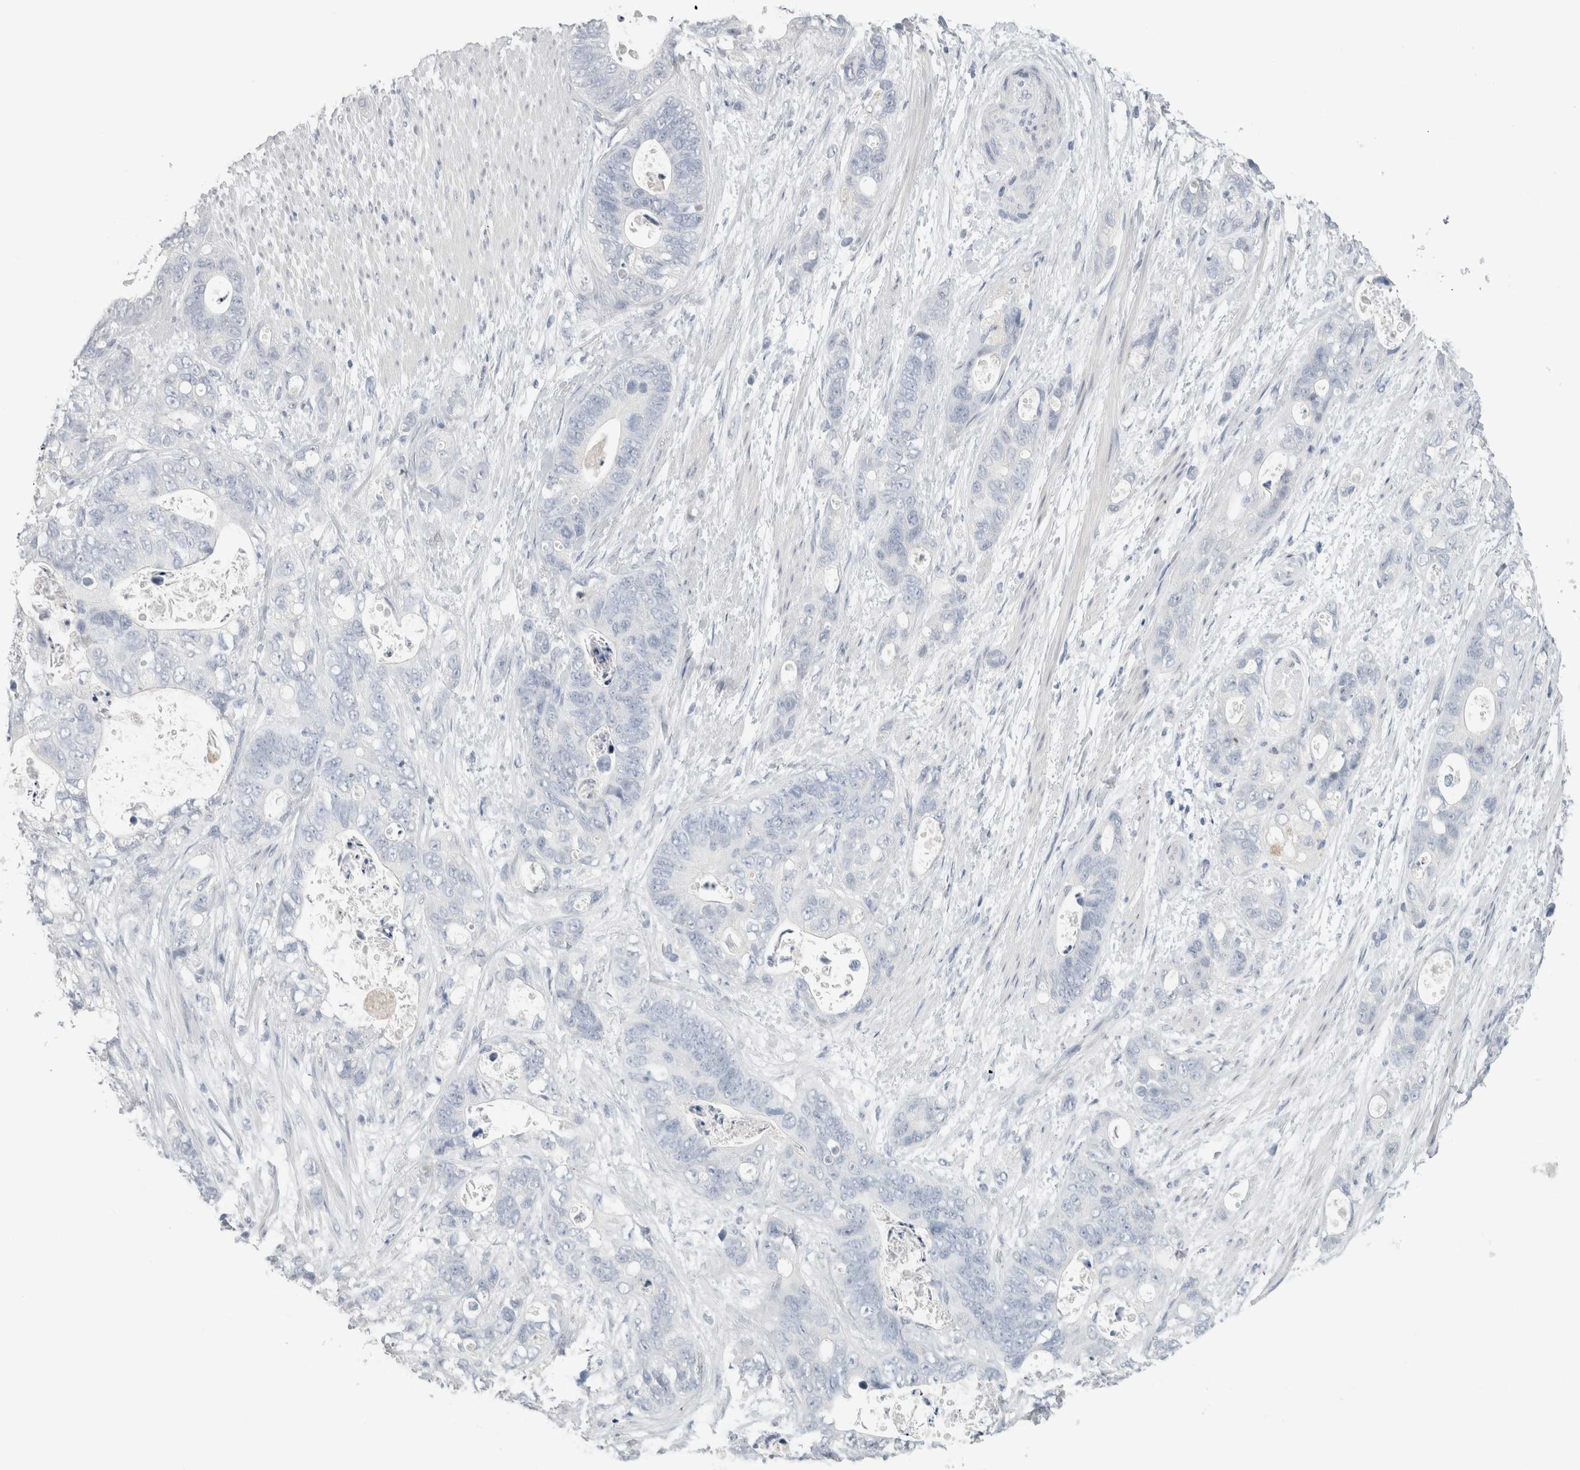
{"staining": {"intensity": "negative", "quantity": "none", "location": "none"}, "tissue": "stomach cancer", "cell_type": "Tumor cells", "image_type": "cancer", "snomed": [{"axis": "morphology", "description": "Normal tissue, NOS"}, {"axis": "morphology", "description": "Adenocarcinoma, NOS"}, {"axis": "topography", "description": "Stomach"}], "caption": "The micrograph displays no staining of tumor cells in adenocarcinoma (stomach). (Brightfield microscopy of DAB immunohistochemistry at high magnification).", "gene": "SLC6A1", "patient": {"sex": "female", "age": 89}}